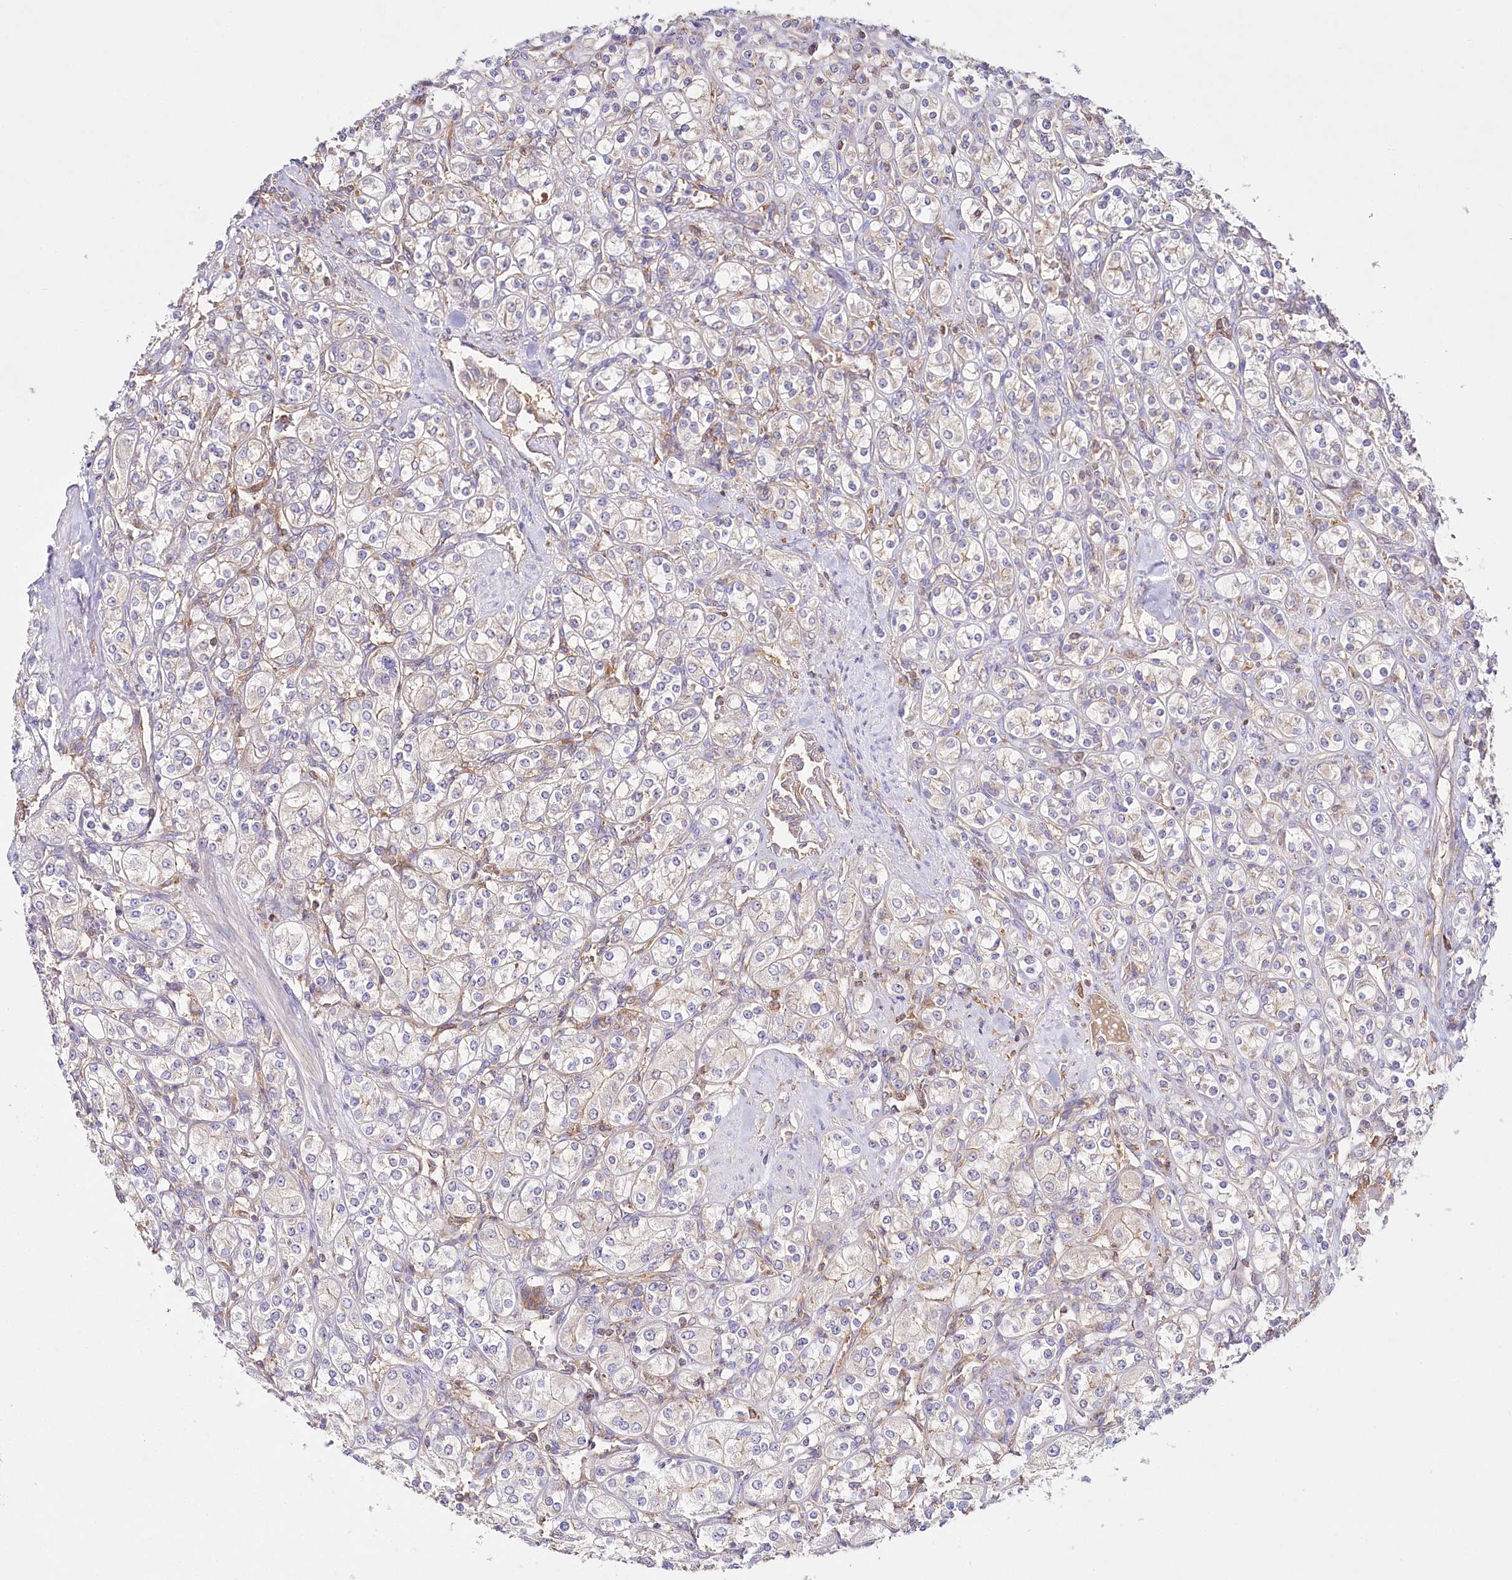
{"staining": {"intensity": "weak", "quantity": "<25%", "location": "cytoplasmic/membranous"}, "tissue": "renal cancer", "cell_type": "Tumor cells", "image_type": "cancer", "snomed": [{"axis": "morphology", "description": "Adenocarcinoma, NOS"}, {"axis": "topography", "description": "Kidney"}], "caption": "Tumor cells show no significant protein expression in renal cancer (adenocarcinoma). The staining is performed using DAB brown chromogen with nuclei counter-stained in using hematoxylin.", "gene": "ABRAXAS2", "patient": {"sex": "male", "age": 77}}